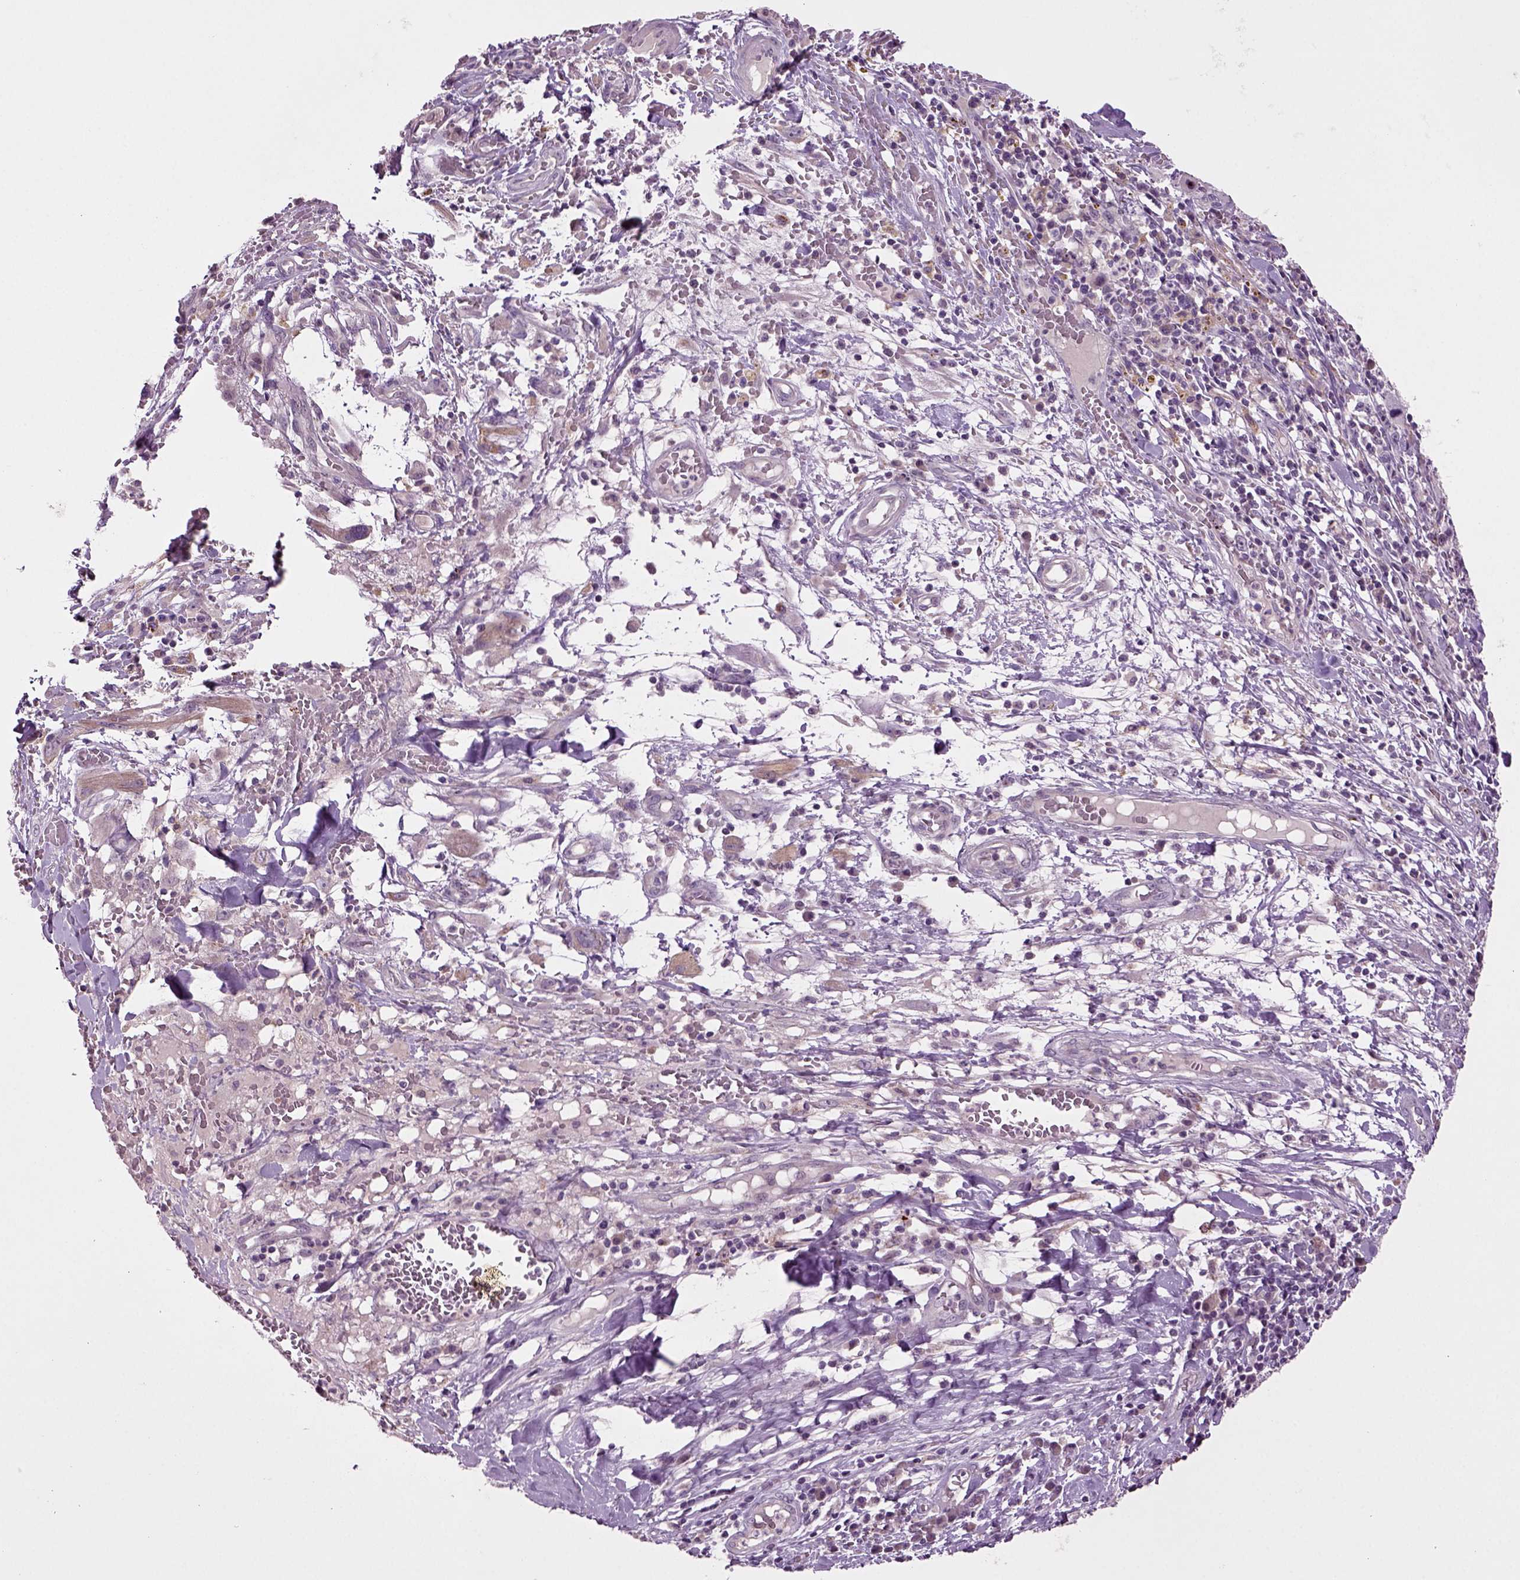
{"staining": {"intensity": "negative", "quantity": "none", "location": "none"}, "tissue": "melanoma", "cell_type": "Tumor cells", "image_type": "cancer", "snomed": [{"axis": "morphology", "description": "Malignant melanoma, NOS"}, {"axis": "topography", "description": "Skin"}], "caption": "Immunohistochemistry (IHC) of malignant melanoma displays no positivity in tumor cells.", "gene": "SLC17A6", "patient": {"sex": "female", "age": 91}}